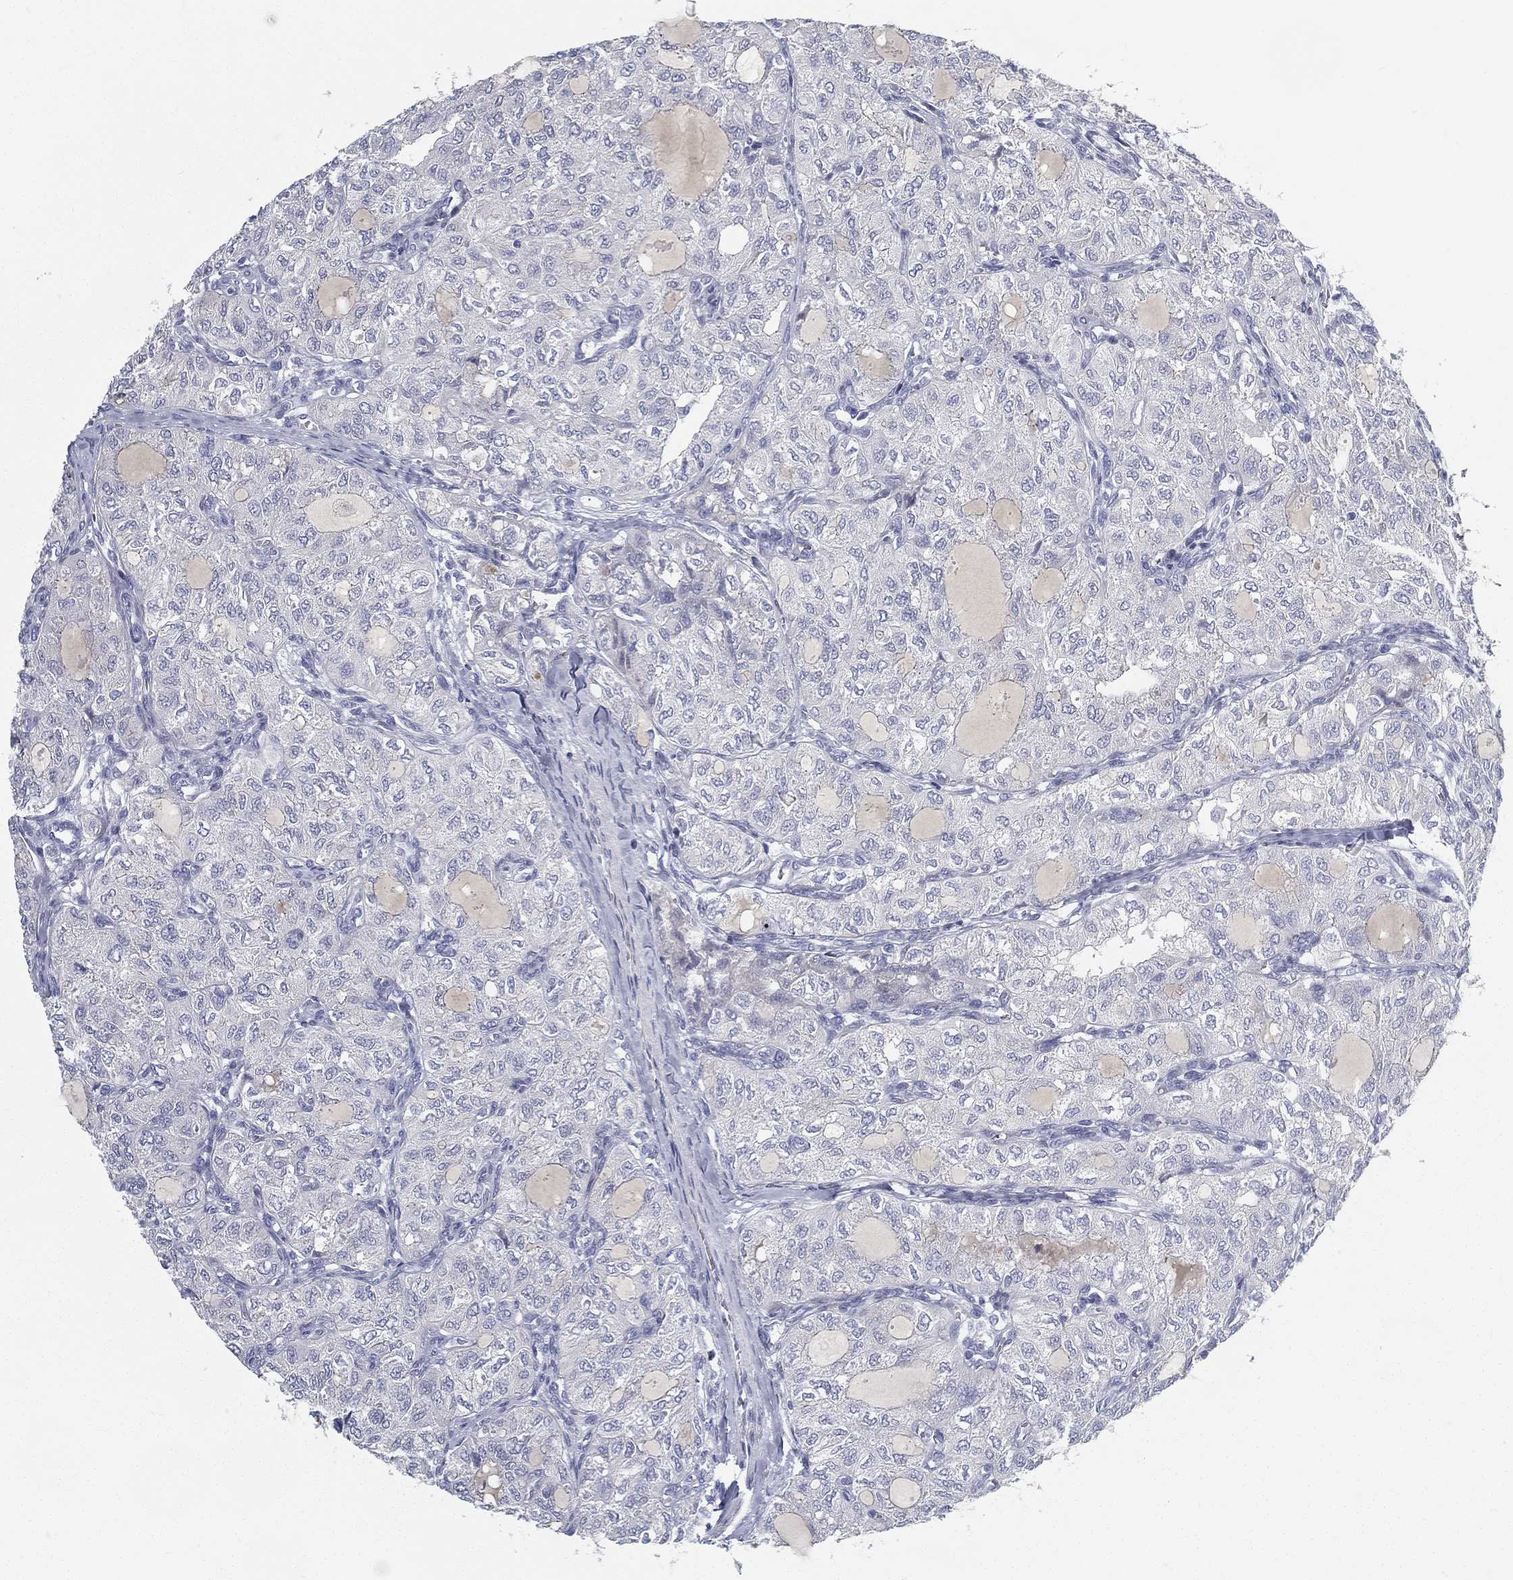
{"staining": {"intensity": "negative", "quantity": "none", "location": "none"}, "tissue": "thyroid cancer", "cell_type": "Tumor cells", "image_type": "cancer", "snomed": [{"axis": "morphology", "description": "Follicular adenoma carcinoma, NOS"}, {"axis": "topography", "description": "Thyroid gland"}], "caption": "There is no significant expression in tumor cells of thyroid follicular adenoma carcinoma.", "gene": "SPPL2C", "patient": {"sex": "male", "age": 75}}